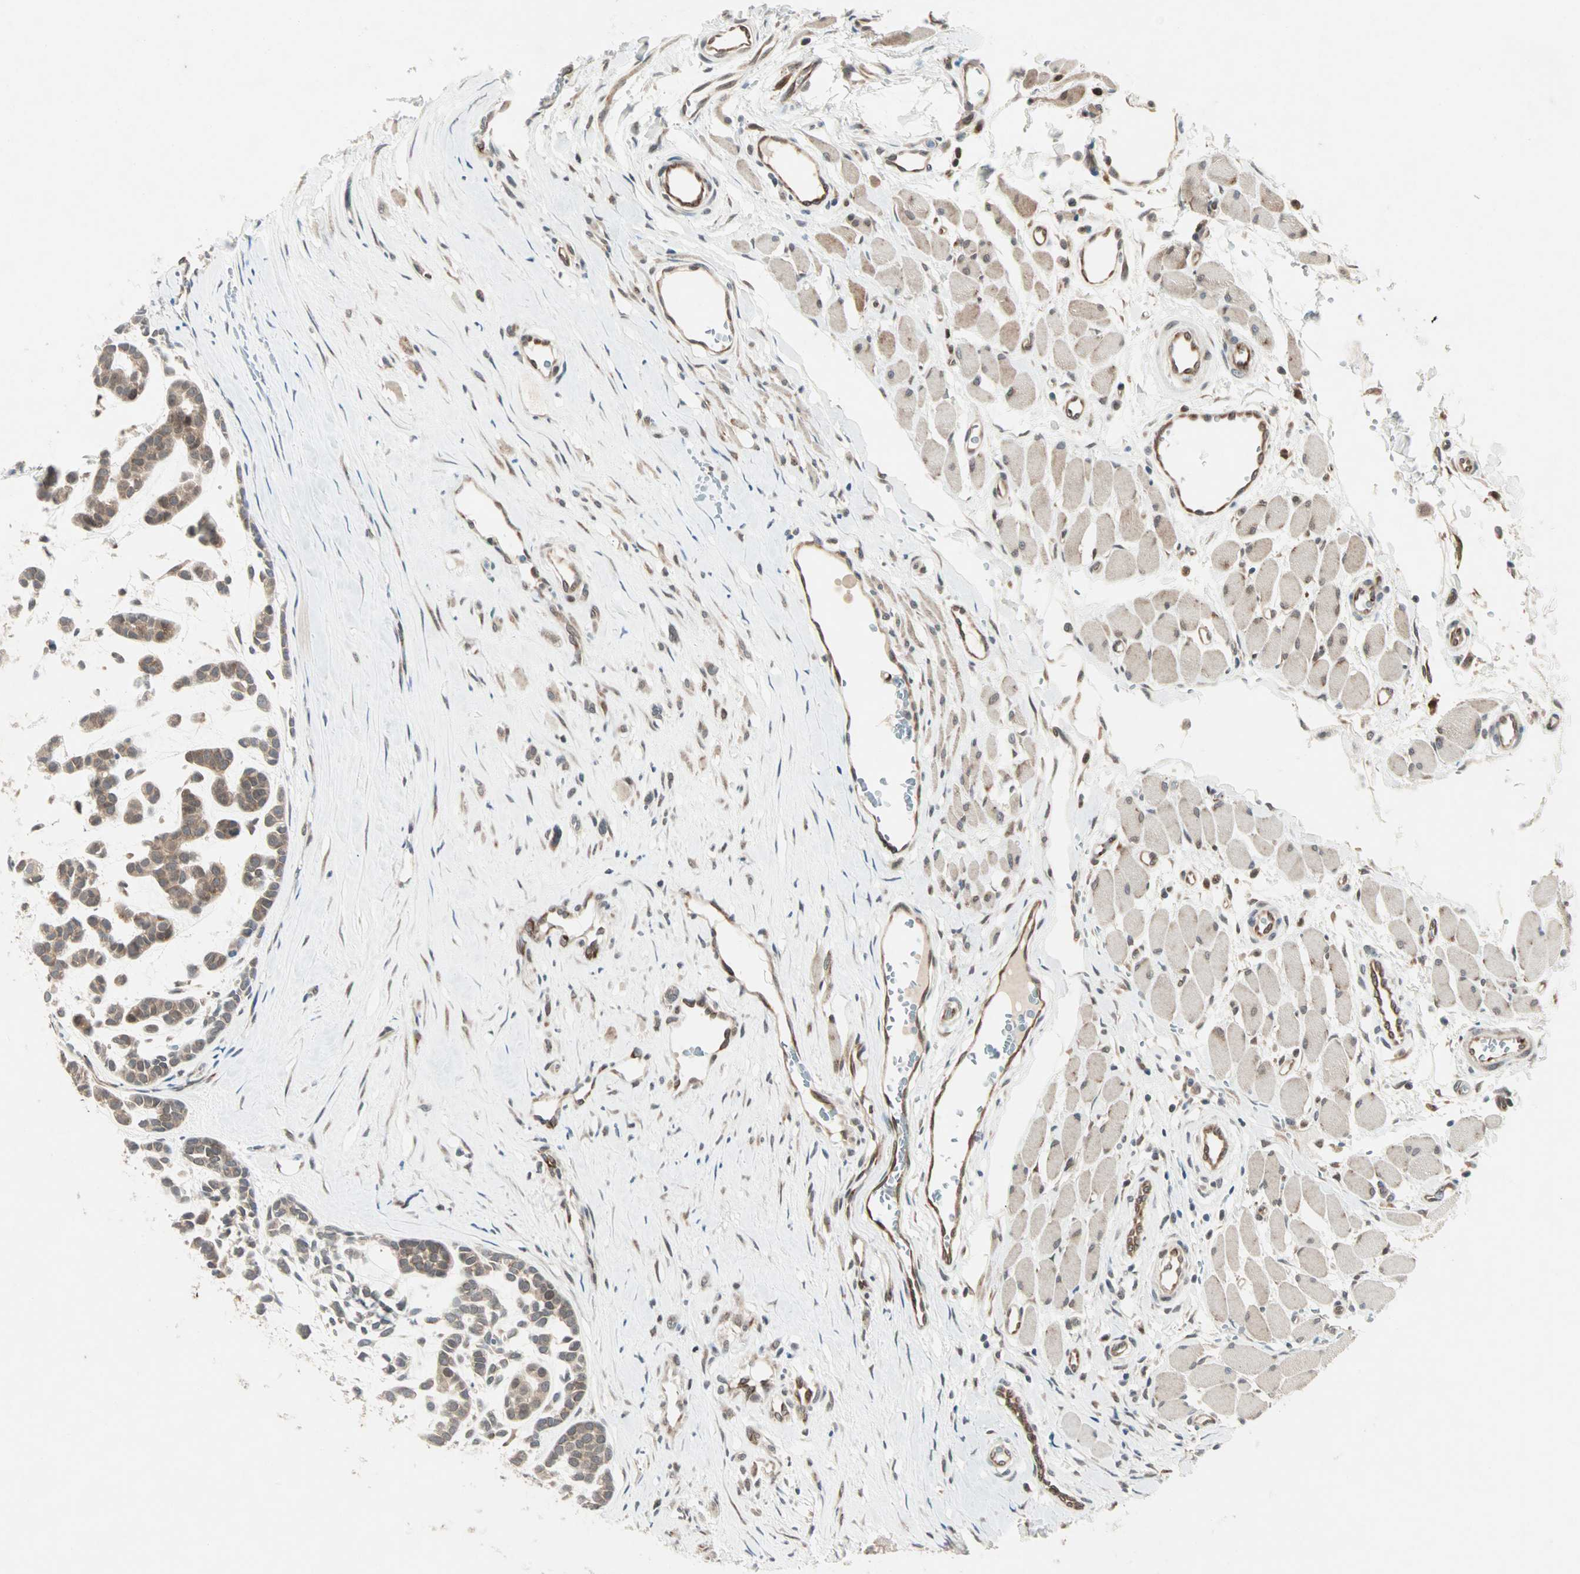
{"staining": {"intensity": "moderate", "quantity": ">75%", "location": "cytoplasmic/membranous"}, "tissue": "head and neck cancer", "cell_type": "Tumor cells", "image_type": "cancer", "snomed": [{"axis": "morphology", "description": "Adenocarcinoma, NOS"}, {"axis": "morphology", "description": "Adenoma, NOS"}, {"axis": "topography", "description": "Head-Neck"}], "caption": "Tumor cells display medium levels of moderate cytoplasmic/membranous staining in about >75% of cells in head and neck cancer. (Brightfield microscopy of DAB IHC at high magnification).", "gene": "ZNF37A", "patient": {"sex": "female", "age": 55}}